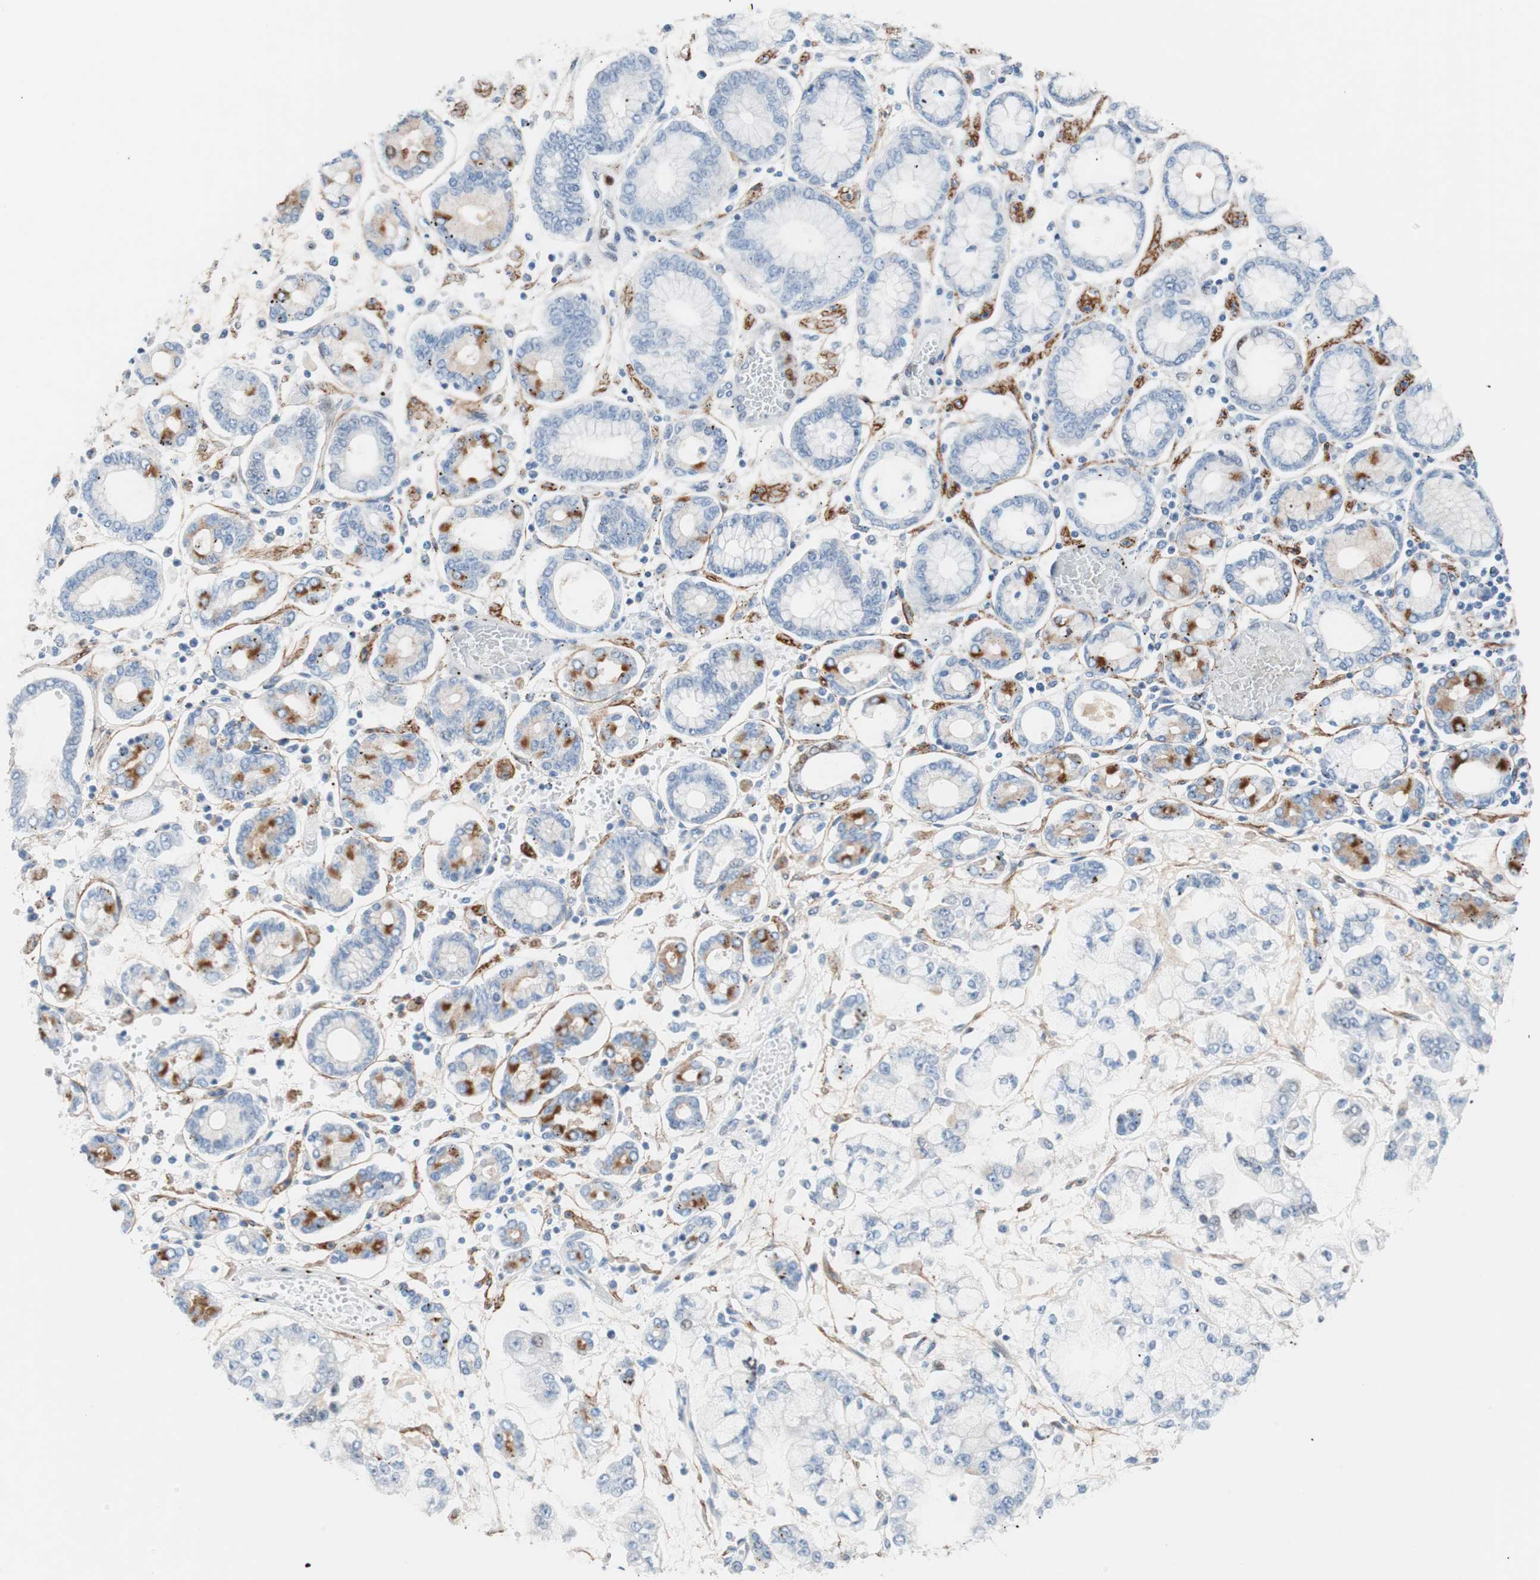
{"staining": {"intensity": "strong", "quantity": "<25%", "location": "cytoplasmic/membranous"}, "tissue": "stomach cancer", "cell_type": "Tumor cells", "image_type": "cancer", "snomed": [{"axis": "morphology", "description": "Normal tissue, NOS"}, {"axis": "morphology", "description": "Adenocarcinoma, NOS"}, {"axis": "topography", "description": "Stomach, upper"}, {"axis": "topography", "description": "Stomach"}], "caption": "IHC micrograph of stomach adenocarcinoma stained for a protein (brown), which demonstrates medium levels of strong cytoplasmic/membranous staining in about <25% of tumor cells.", "gene": "FOSL1", "patient": {"sex": "male", "age": 76}}